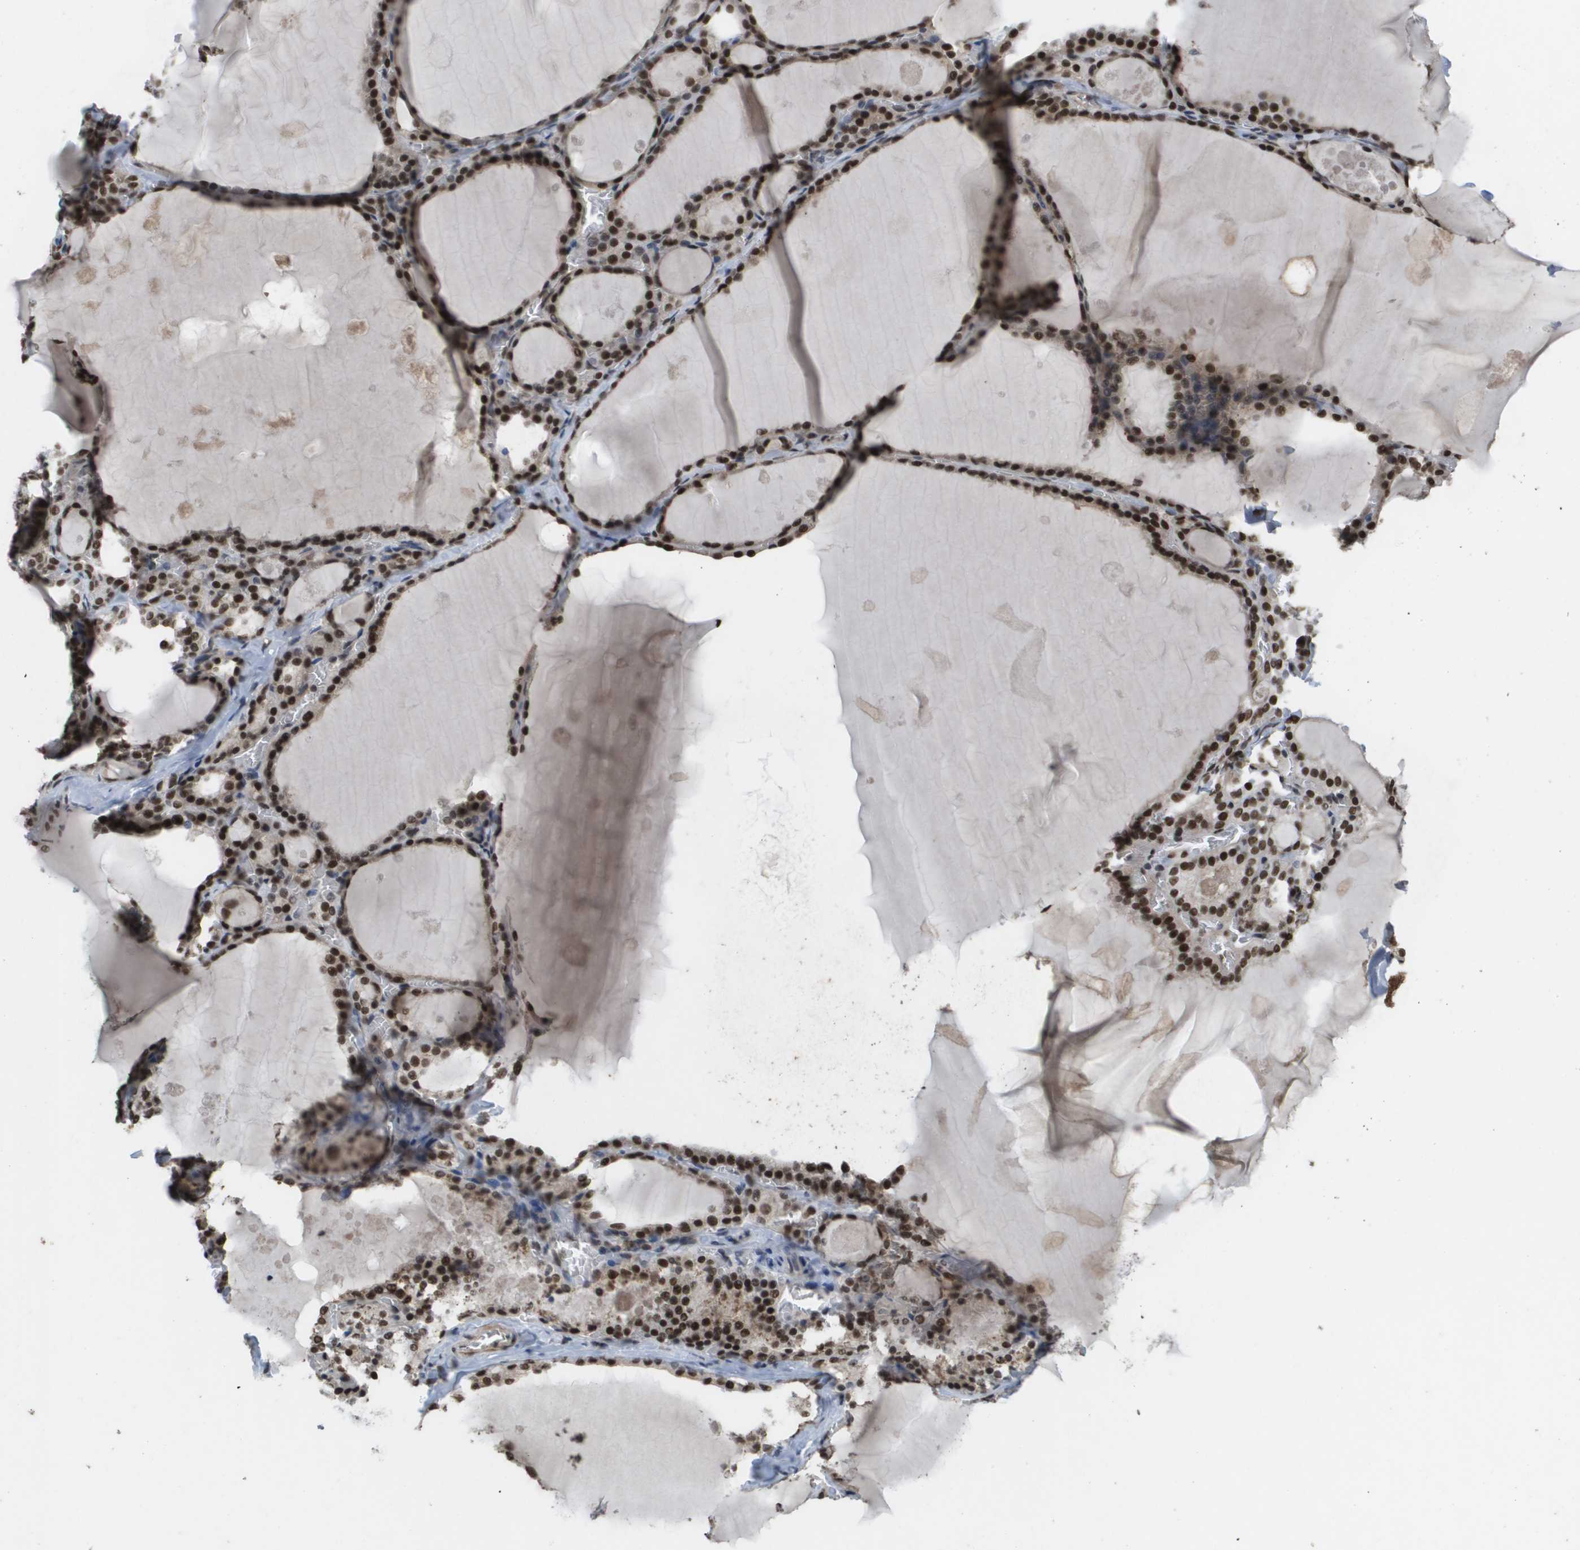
{"staining": {"intensity": "strong", "quantity": ">75%", "location": "nuclear"}, "tissue": "thyroid gland", "cell_type": "Glandular cells", "image_type": "normal", "snomed": [{"axis": "morphology", "description": "Normal tissue, NOS"}, {"axis": "topography", "description": "Thyroid gland"}], "caption": "Immunohistochemistry (IHC) photomicrograph of unremarkable thyroid gland stained for a protein (brown), which displays high levels of strong nuclear expression in about >75% of glandular cells.", "gene": "CDT1", "patient": {"sex": "male", "age": 56}}